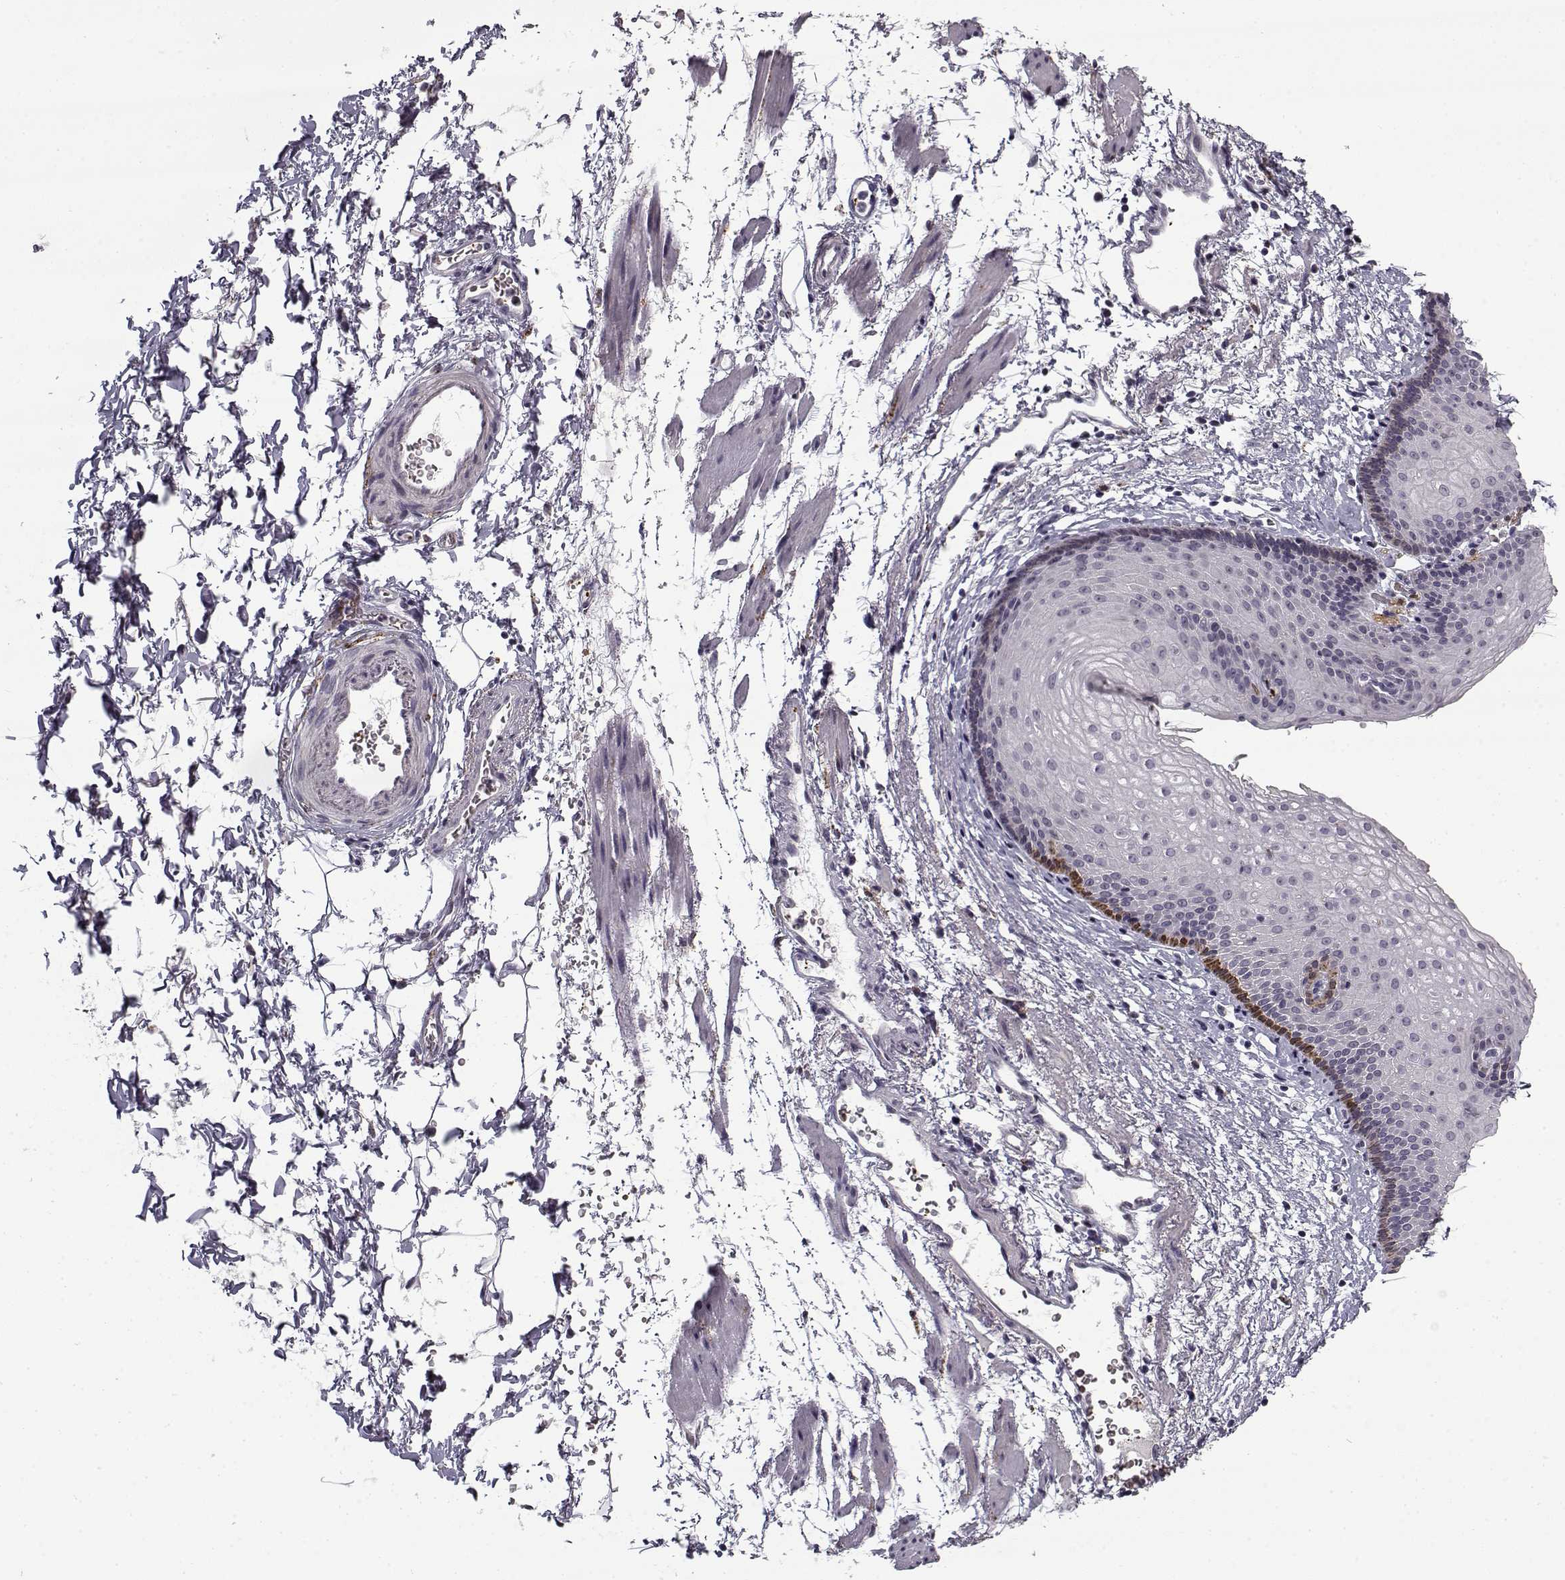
{"staining": {"intensity": "negative", "quantity": "none", "location": "none"}, "tissue": "esophagus", "cell_type": "Squamous epithelial cells", "image_type": "normal", "snomed": [{"axis": "morphology", "description": "Normal tissue, NOS"}, {"axis": "topography", "description": "Esophagus"}], "caption": "High power microscopy micrograph of an IHC micrograph of unremarkable esophagus, revealing no significant staining in squamous epithelial cells. Brightfield microscopy of immunohistochemistry (IHC) stained with DAB (brown) and hematoxylin (blue), captured at high magnification.", "gene": "SNCA", "patient": {"sex": "female", "age": 64}}